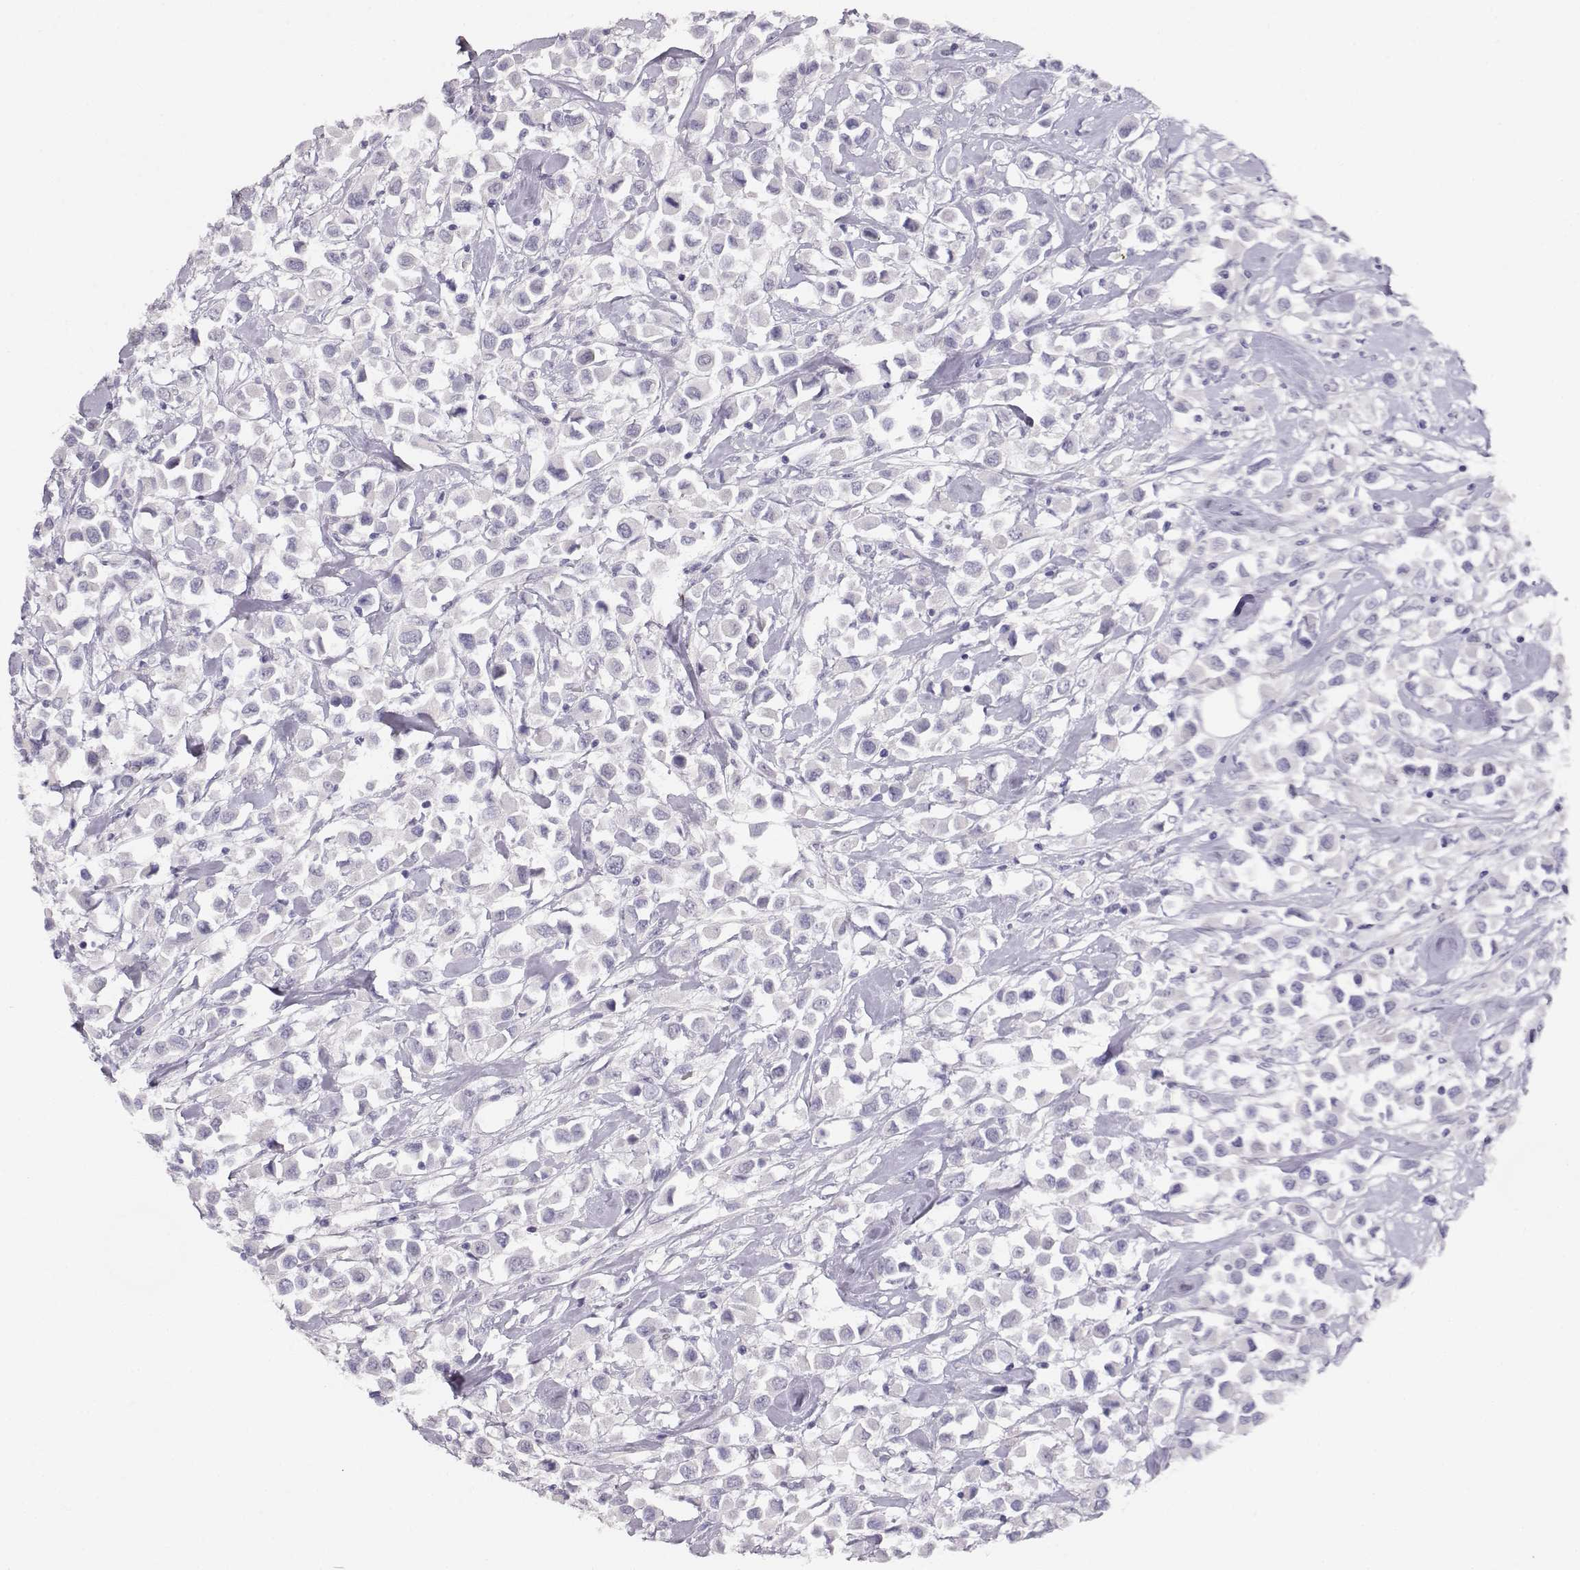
{"staining": {"intensity": "negative", "quantity": "none", "location": "none"}, "tissue": "breast cancer", "cell_type": "Tumor cells", "image_type": "cancer", "snomed": [{"axis": "morphology", "description": "Duct carcinoma"}, {"axis": "topography", "description": "Breast"}], "caption": "The immunohistochemistry (IHC) histopathology image has no significant staining in tumor cells of breast cancer tissue.", "gene": "MAGEC1", "patient": {"sex": "female", "age": 61}}